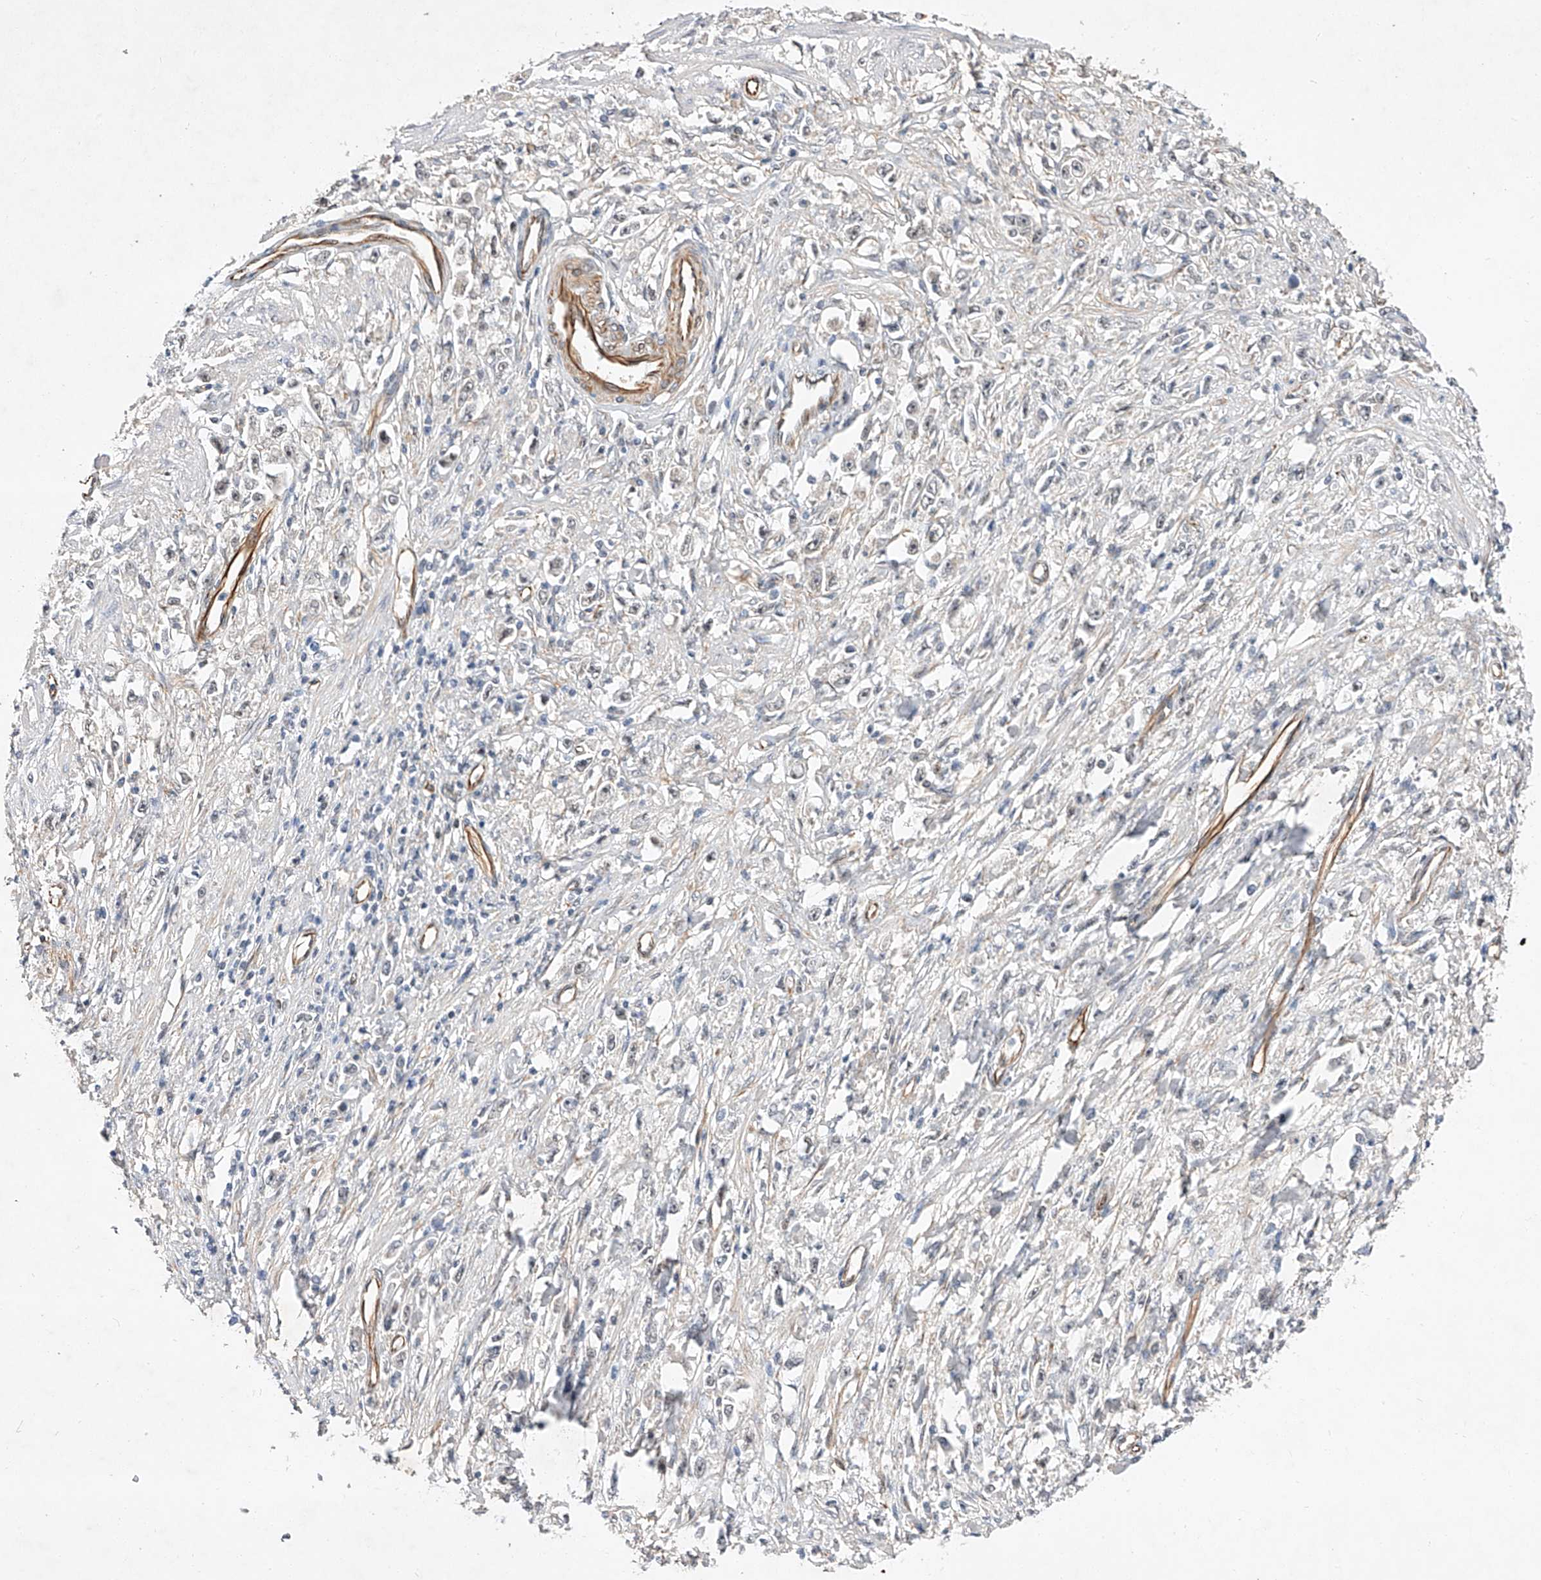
{"staining": {"intensity": "negative", "quantity": "none", "location": "none"}, "tissue": "stomach cancer", "cell_type": "Tumor cells", "image_type": "cancer", "snomed": [{"axis": "morphology", "description": "Adenocarcinoma, NOS"}, {"axis": "topography", "description": "Stomach"}], "caption": "The image reveals no significant expression in tumor cells of adenocarcinoma (stomach).", "gene": "AMD1", "patient": {"sex": "female", "age": 59}}